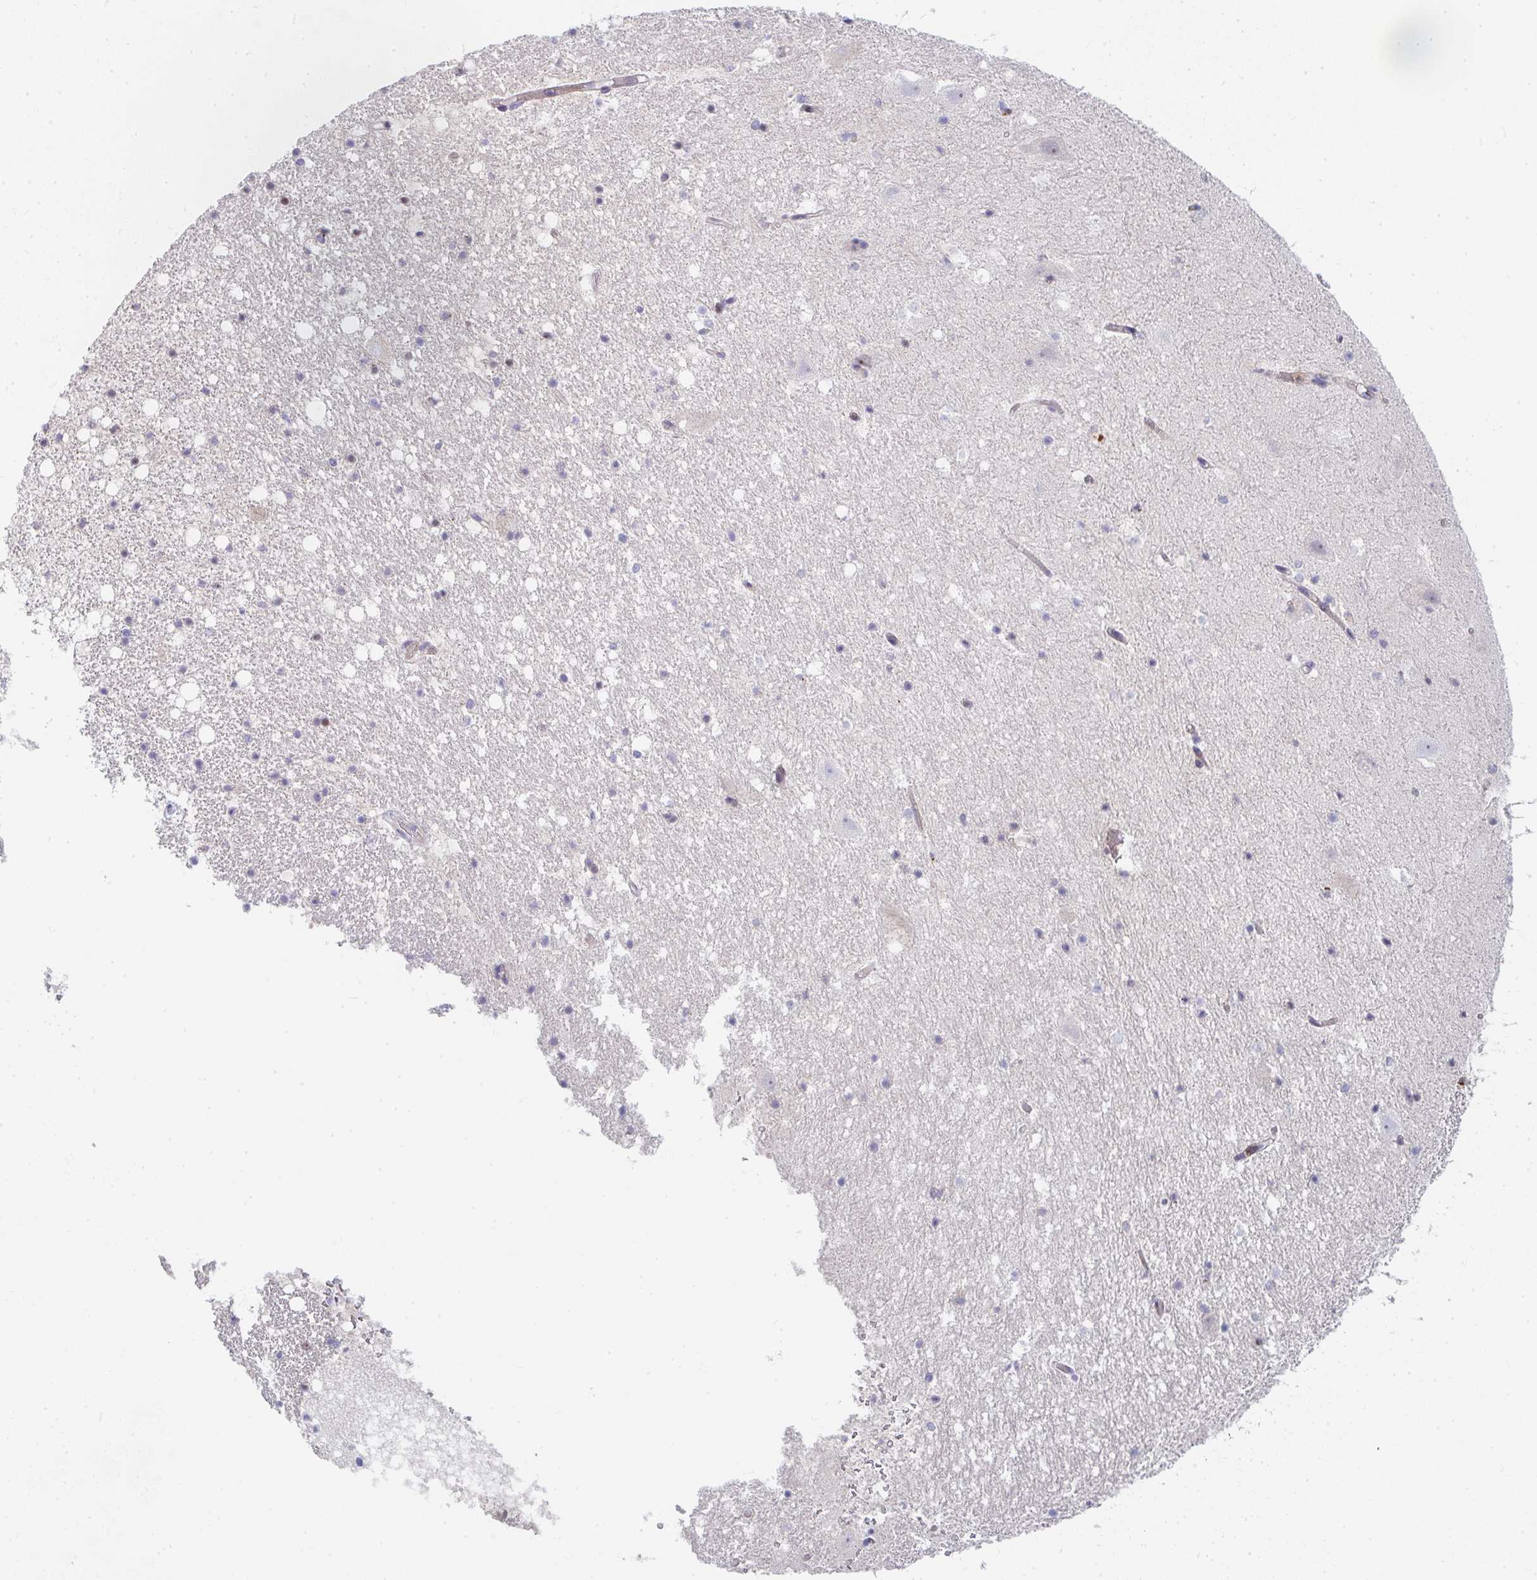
{"staining": {"intensity": "weak", "quantity": "<25%", "location": "cytoplasmic/membranous"}, "tissue": "hippocampus", "cell_type": "Glial cells", "image_type": "normal", "snomed": [{"axis": "morphology", "description": "Normal tissue, NOS"}, {"axis": "topography", "description": "Hippocampus"}], "caption": "This histopathology image is of normal hippocampus stained with IHC to label a protein in brown with the nuclei are counter-stained blue. There is no staining in glial cells. Brightfield microscopy of IHC stained with DAB (3,3'-diaminobenzidine) (brown) and hematoxylin (blue), captured at high magnification.", "gene": "KLHL33", "patient": {"sex": "female", "age": 42}}